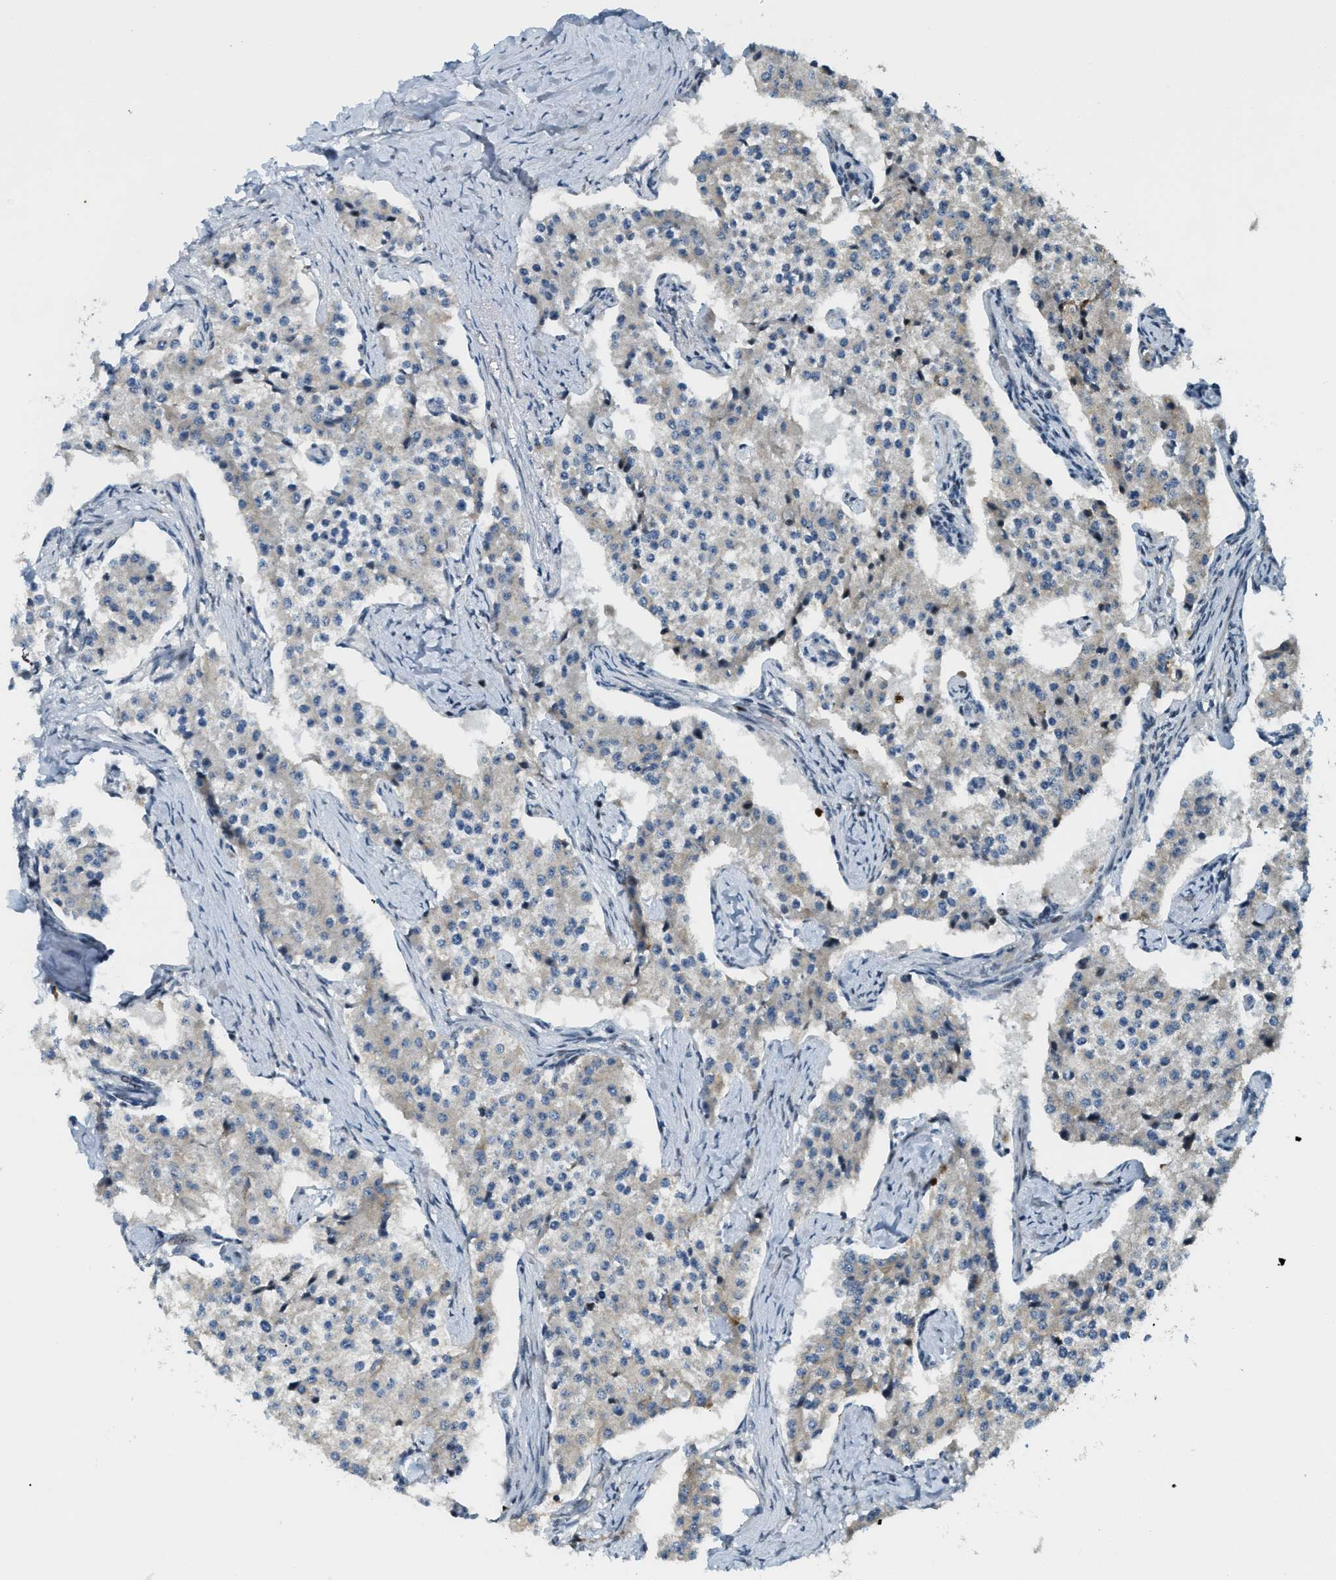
{"staining": {"intensity": "negative", "quantity": "none", "location": "none"}, "tissue": "carcinoid", "cell_type": "Tumor cells", "image_type": "cancer", "snomed": [{"axis": "morphology", "description": "Carcinoid, malignant, NOS"}, {"axis": "topography", "description": "Colon"}], "caption": "The photomicrograph displays no significant staining in tumor cells of malignant carcinoid. (DAB immunohistochemistry, high magnification).", "gene": "TRAPPC14", "patient": {"sex": "female", "age": 52}}